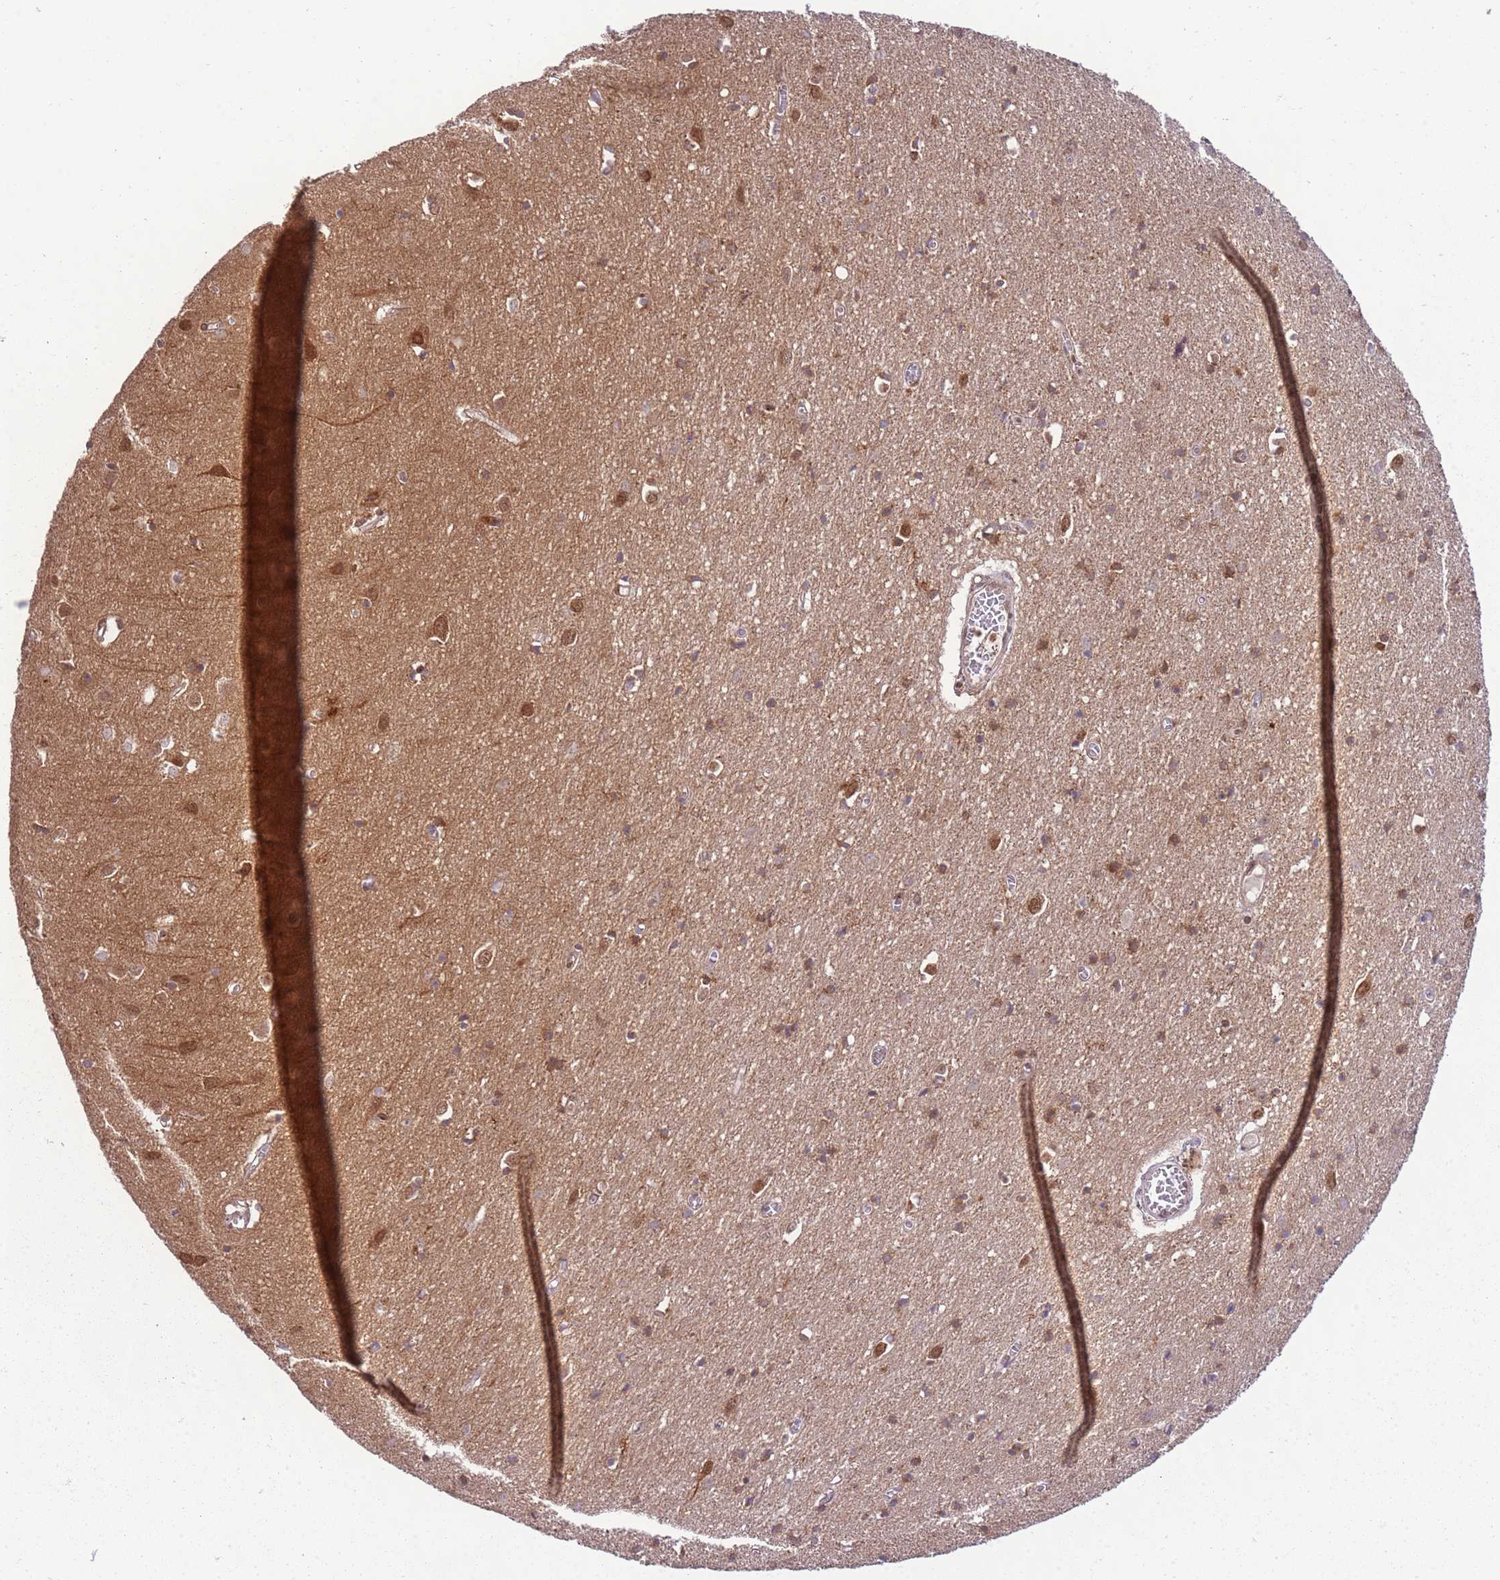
{"staining": {"intensity": "weak", "quantity": ">75%", "location": "cytoplasmic/membranous,nuclear"}, "tissue": "cerebral cortex", "cell_type": "Endothelial cells", "image_type": "normal", "snomed": [{"axis": "morphology", "description": "Normal tissue, NOS"}, {"axis": "topography", "description": "Cerebral cortex"}], "caption": "Protein staining of unremarkable cerebral cortex exhibits weak cytoplasmic/membranous,nuclear positivity in about >75% of endothelial cells. (IHC, brightfield microscopy, high magnification).", "gene": "CEP170", "patient": {"sex": "female", "age": 64}}